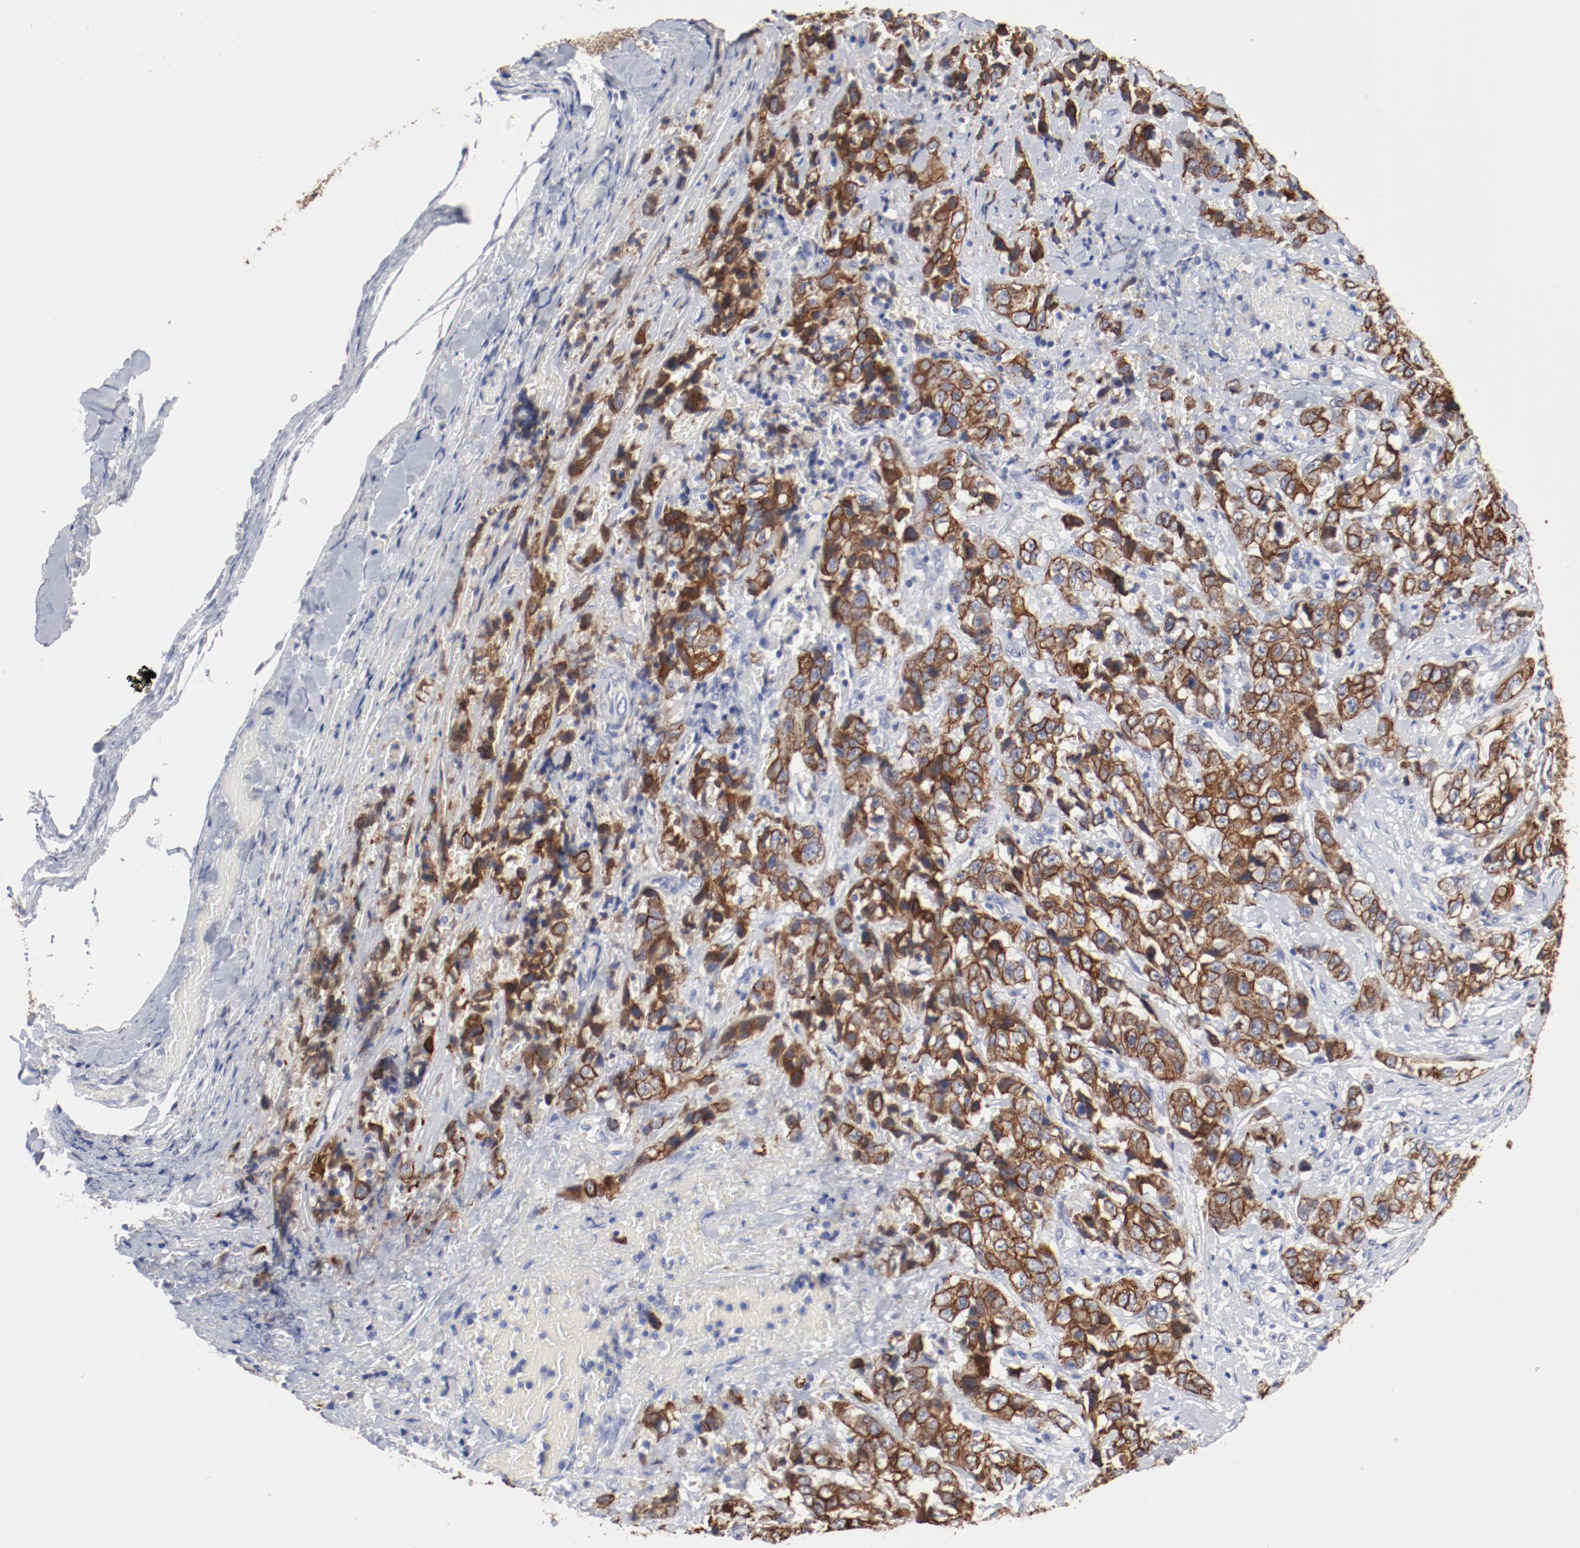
{"staining": {"intensity": "strong", "quantity": ">75%", "location": "cytoplasmic/membranous"}, "tissue": "stomach cancer", "cell_type": "Tumor cells", "image_type": "cancer", "snomed": [{"axis": "morphology", "description": "Adenocarcinoma, NOS"}, {"axis": "topography", "description": "Stomach"}], "caption": "The micrograph shows staining of stomach cancer (adenocarcinoma), revealing strong cytoplasmic/membranous protein staining (brown color) within tumor cells.", "gene": "TSPAN6", "patient": {"sex": "male", "age": 48}}